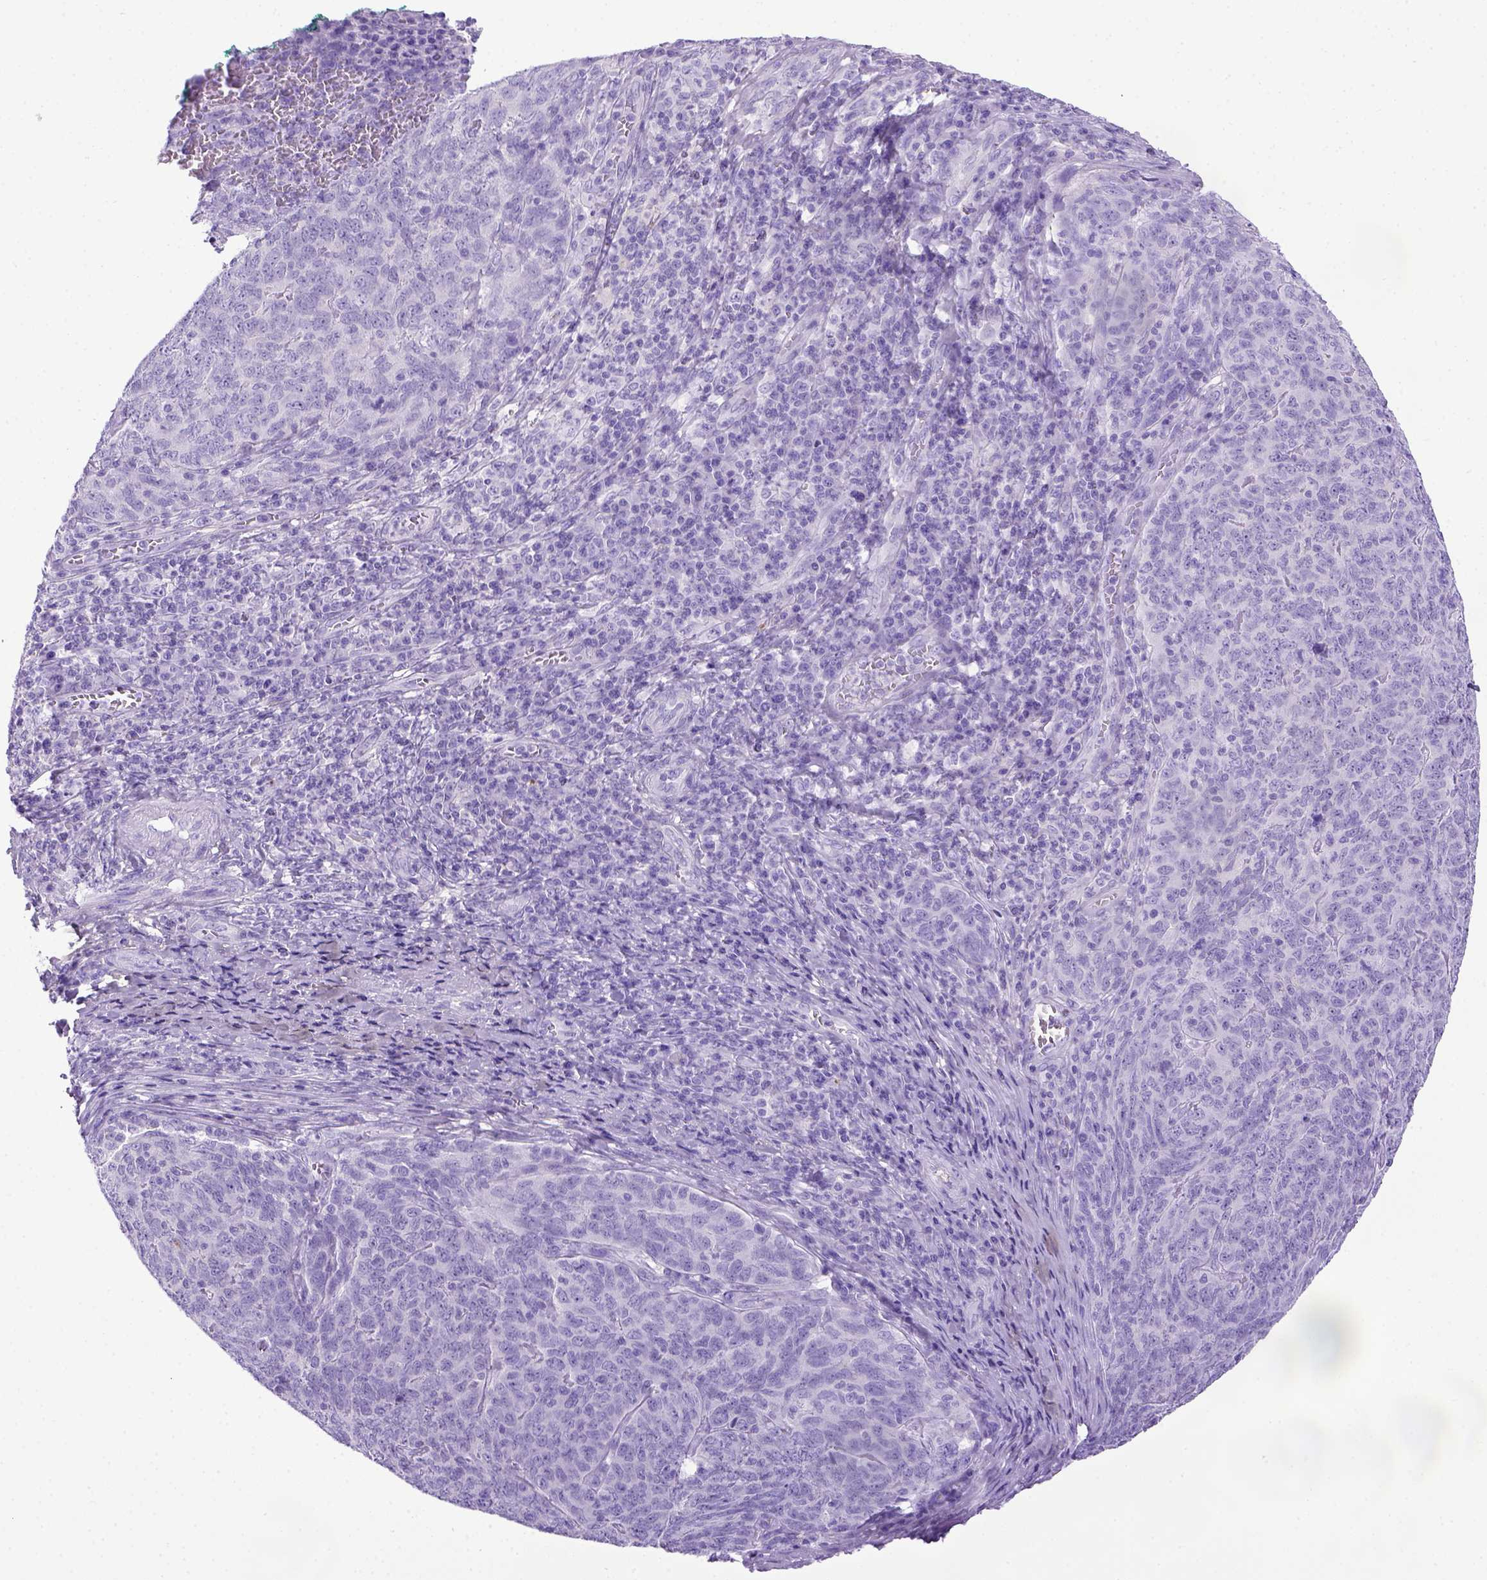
{"staining": {"intensity": "negative", "quantity": "none", "location": "none"}, "tissue": "skin cancer", "cell_type": "Tumor cells", "image_type": "cancer", "snomed": [{"axis": "morphology", "description": "Squamous cell carcinoma, NOS"}, {"axis": "topography", "description": "Skin"}, {"axis": "topography", "description": "Anal"}], "caption": "The IHC photomicrograph has no significant expression in tumor cells of skin cancer tissue. (Immunohistochemistry, brightfield microscopy, high magnification).", "gene": "ITIH4", "patient": {"sex": "female", "age": 51}}